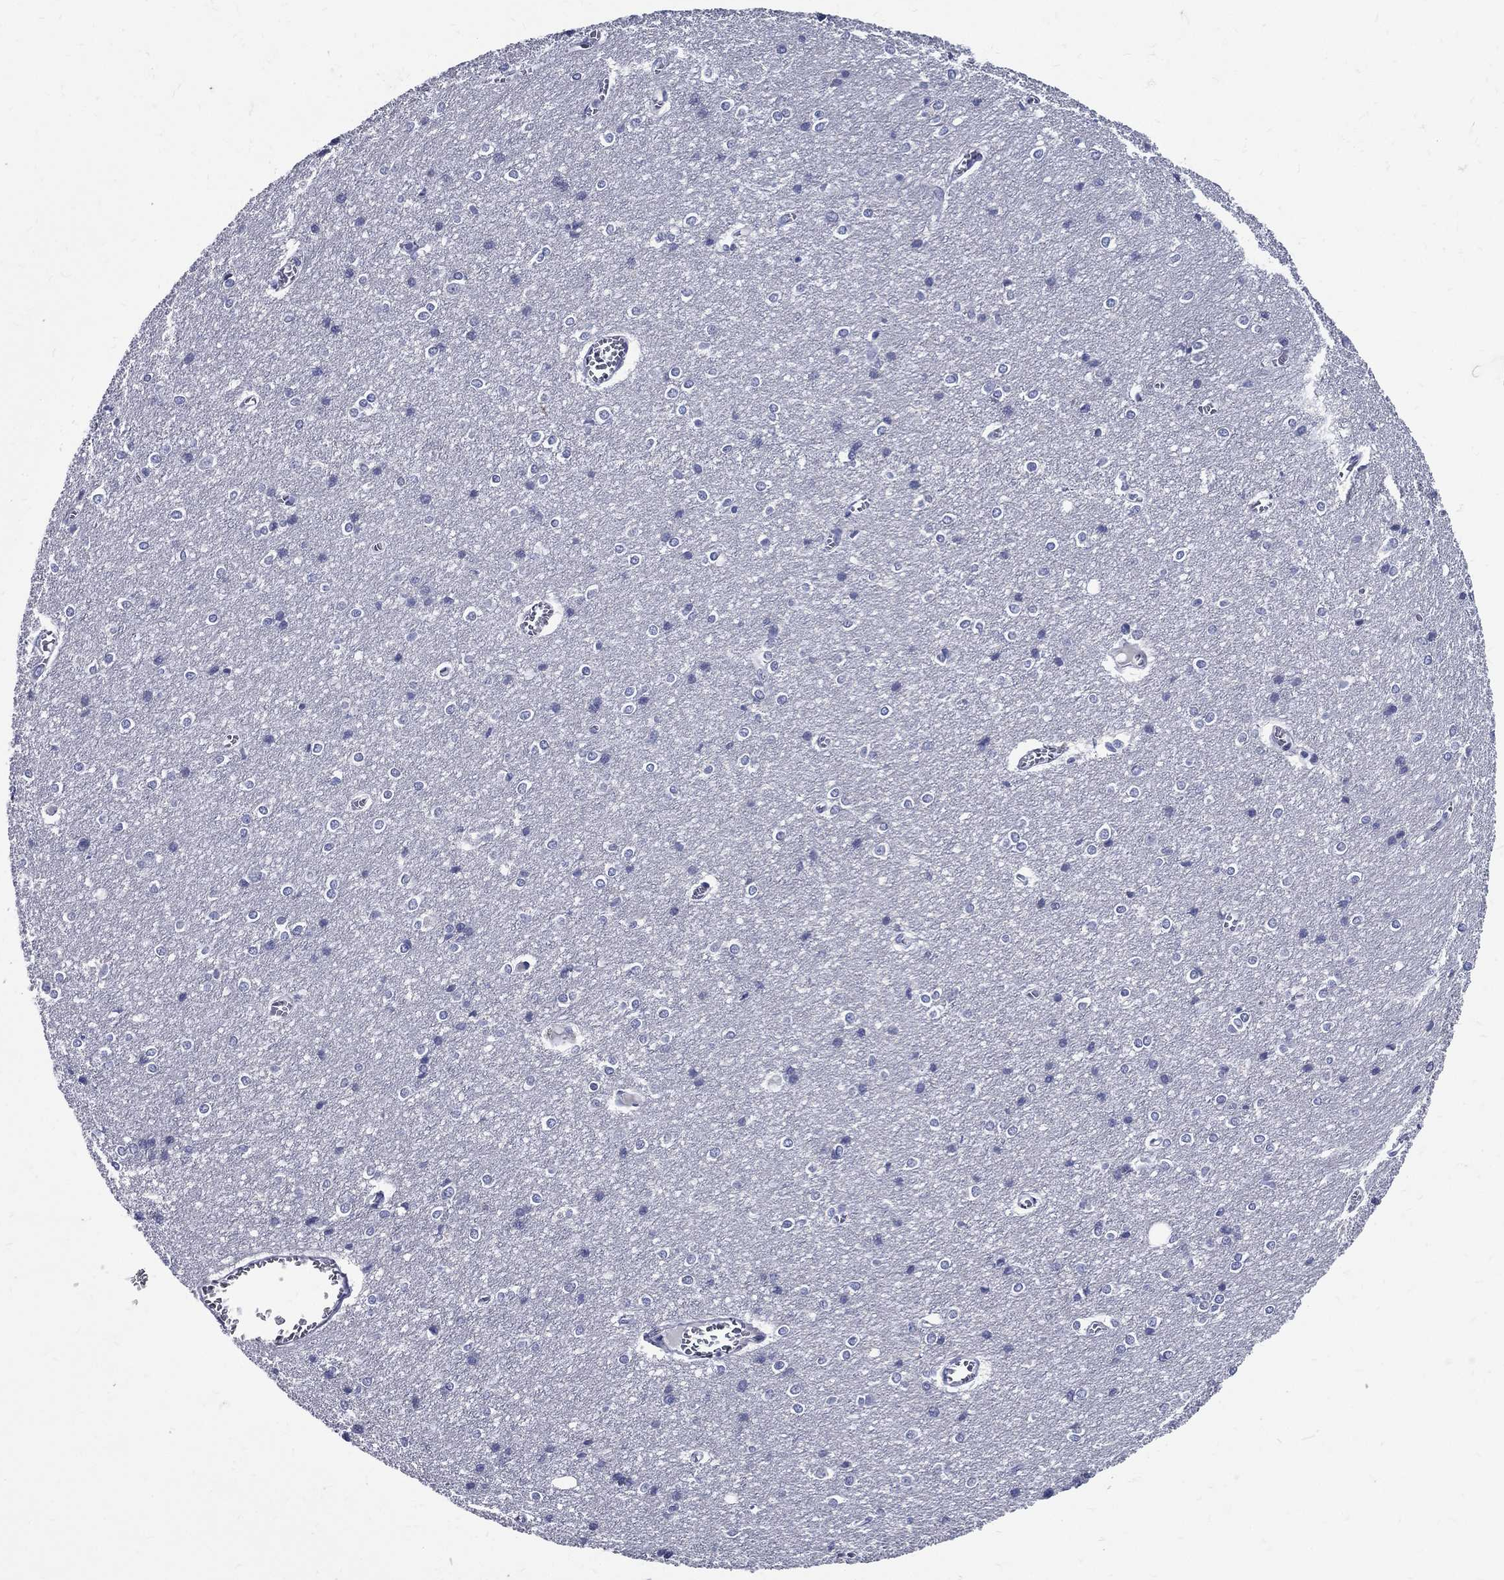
{"staining": {"intensity": "negative", "quantity": "none", "location": "none"}, "tissue": "cerebral cortex", "cell_type": "Endothelial cells", "image_type": "normal", "snomed": [{"axis": "morphology", "description": "Normal tissue, NOS"}, {"axis": "topography", "description": "Cerebral cortex"}], "caption": "This micrograph is of normal cerebral cortex stained with immunohistochemistry to label a protein in brown with the nuclei are counter-stained blue. There is no positivity in endothelial cells. (DAB (3,3'-diaminobenzidine) IHC with hematoxylin counter stain).", "gene": "ACE2", "patient": {"sex": "male", "age": 37}}